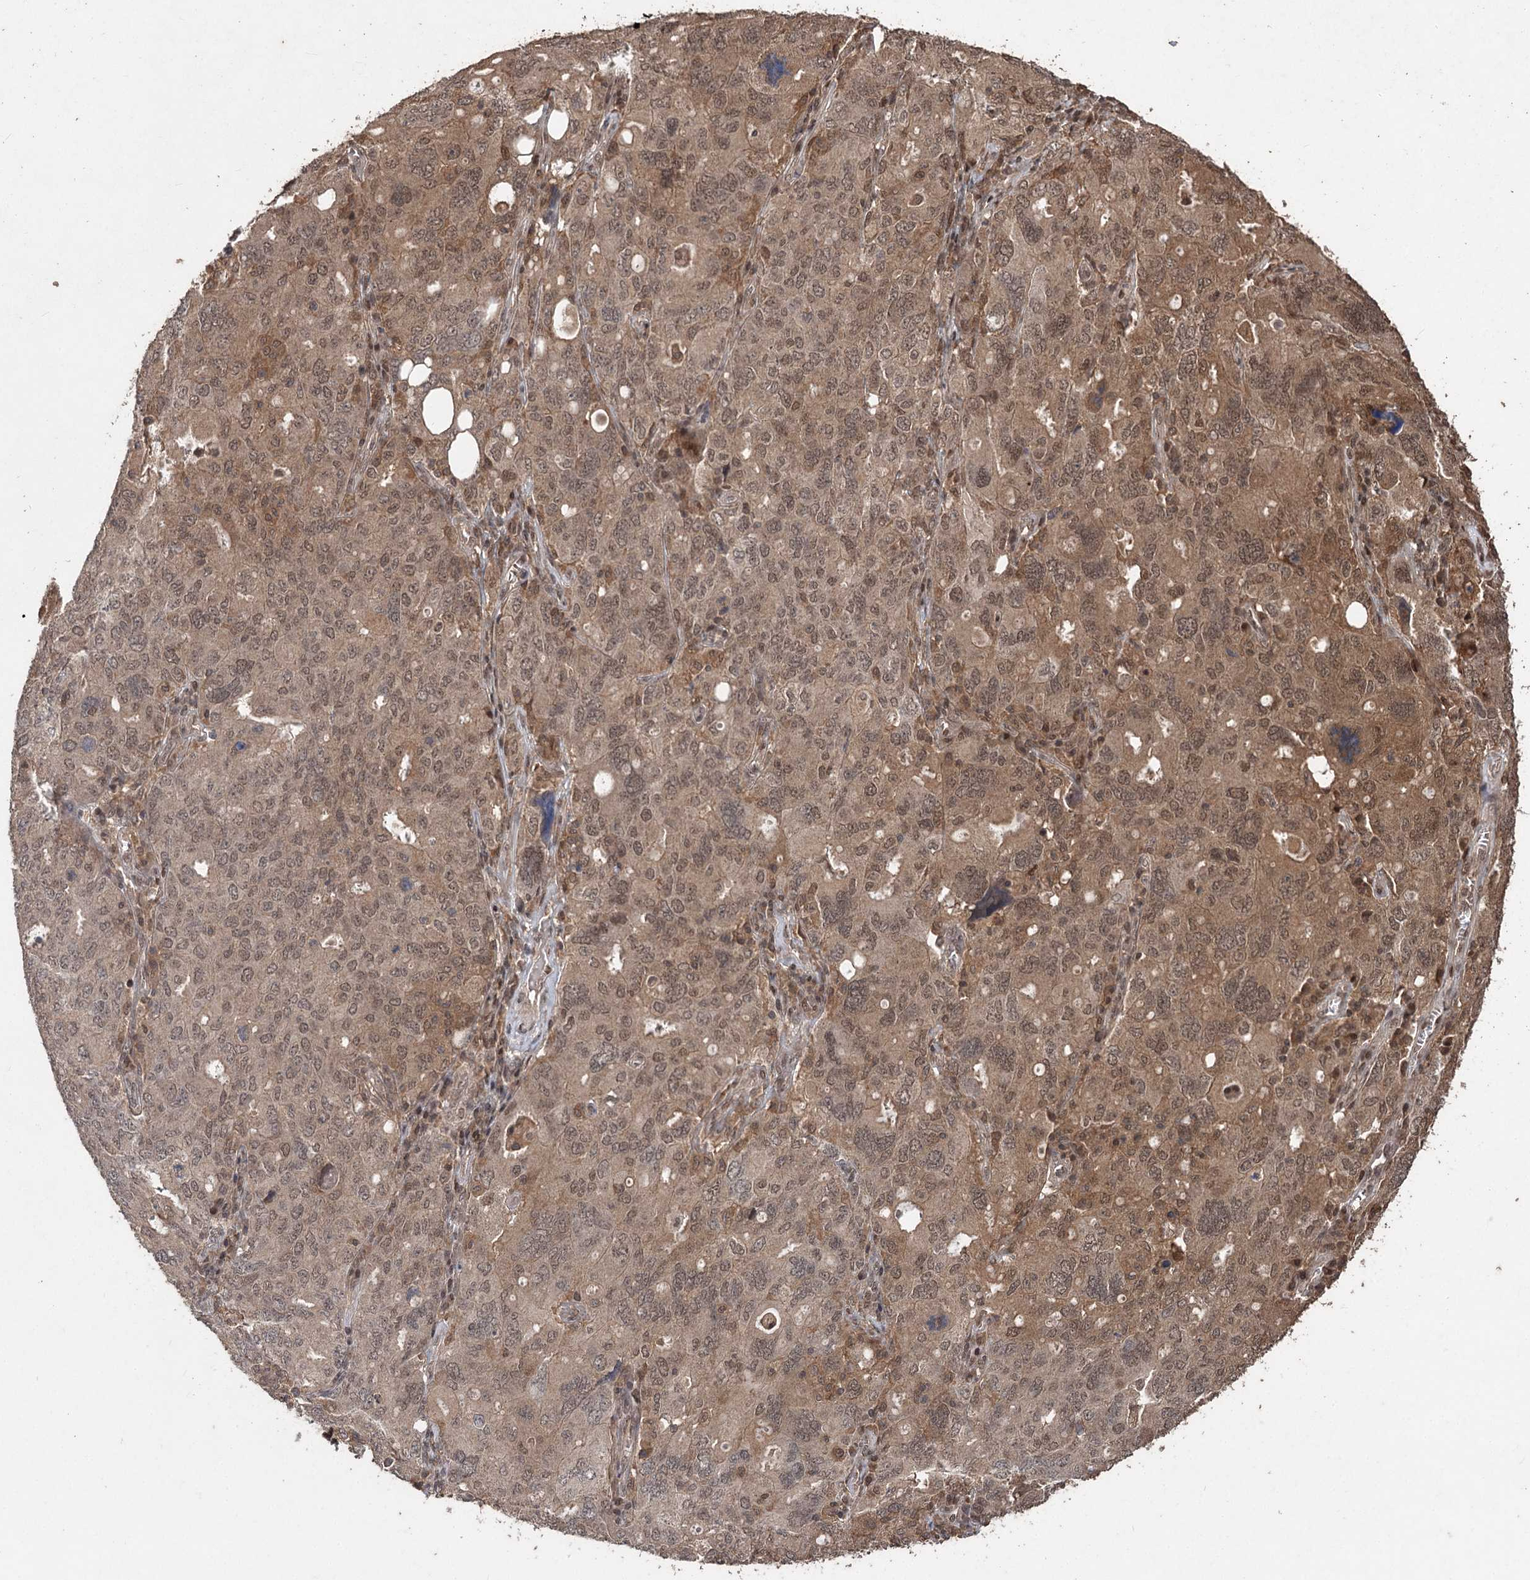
{"staining": {"intensity": "moderate", "quantity": ">75%", "location": "cytoplasmic/membranous,nuclear"}, "tissue": "ovarian cancer", "cell_type": "Tumor cells", "image_type": "cancer", "snomed": [{"axis": "morphology", "description": "Carcinoma, endometroid"}, {"axis": "topography", "description": "Ovary"}], "caption": "Ovarian cancer stained for a protein (brown) shows moderate cytoplasmic/membranous and nuclear positive expression in about >75% of tumor cells.", "gene": "FBXO7", "patient": {"sex": "female", "age": 62}}